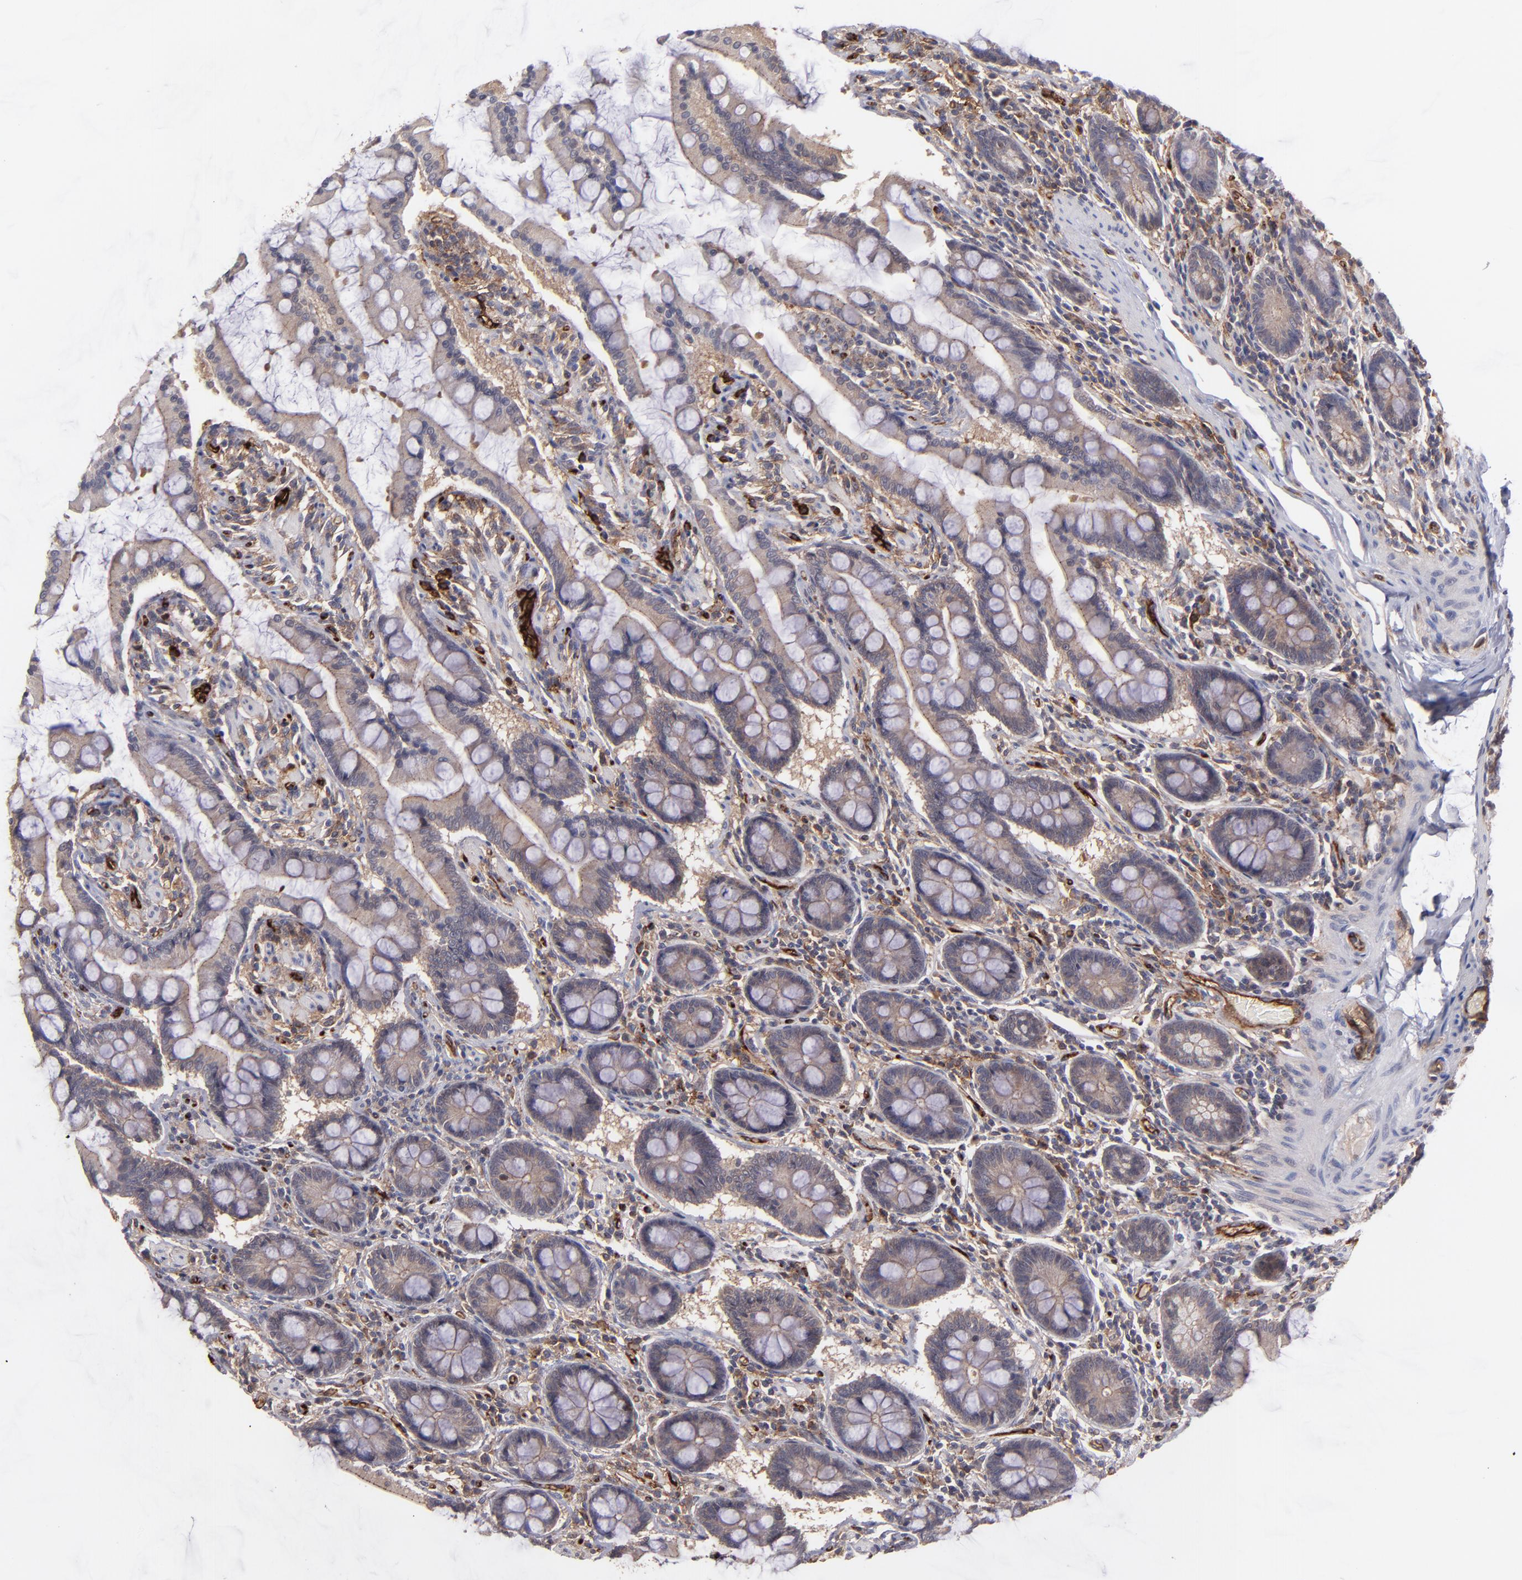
{"staining": {"intensity": "moderate", "quantity": "25%-75%", "location": "cytoplasmic/membranous"}, "tissue": "small intestine", "cell_type": "Glandular cells", "image_type": "normal", "snomed": [{"axis": "morphology", "description": "Normal tissue, NOS"}, {"axis": "topography", "description": "Small intestine"}], "caption": "Normal small intestine shows moderate cytoplasmic/membranous staining in approximately 25%-75% of glandular cells.", "gene": "ICAM1", "patient": {"sex": "male", "age": 41}}